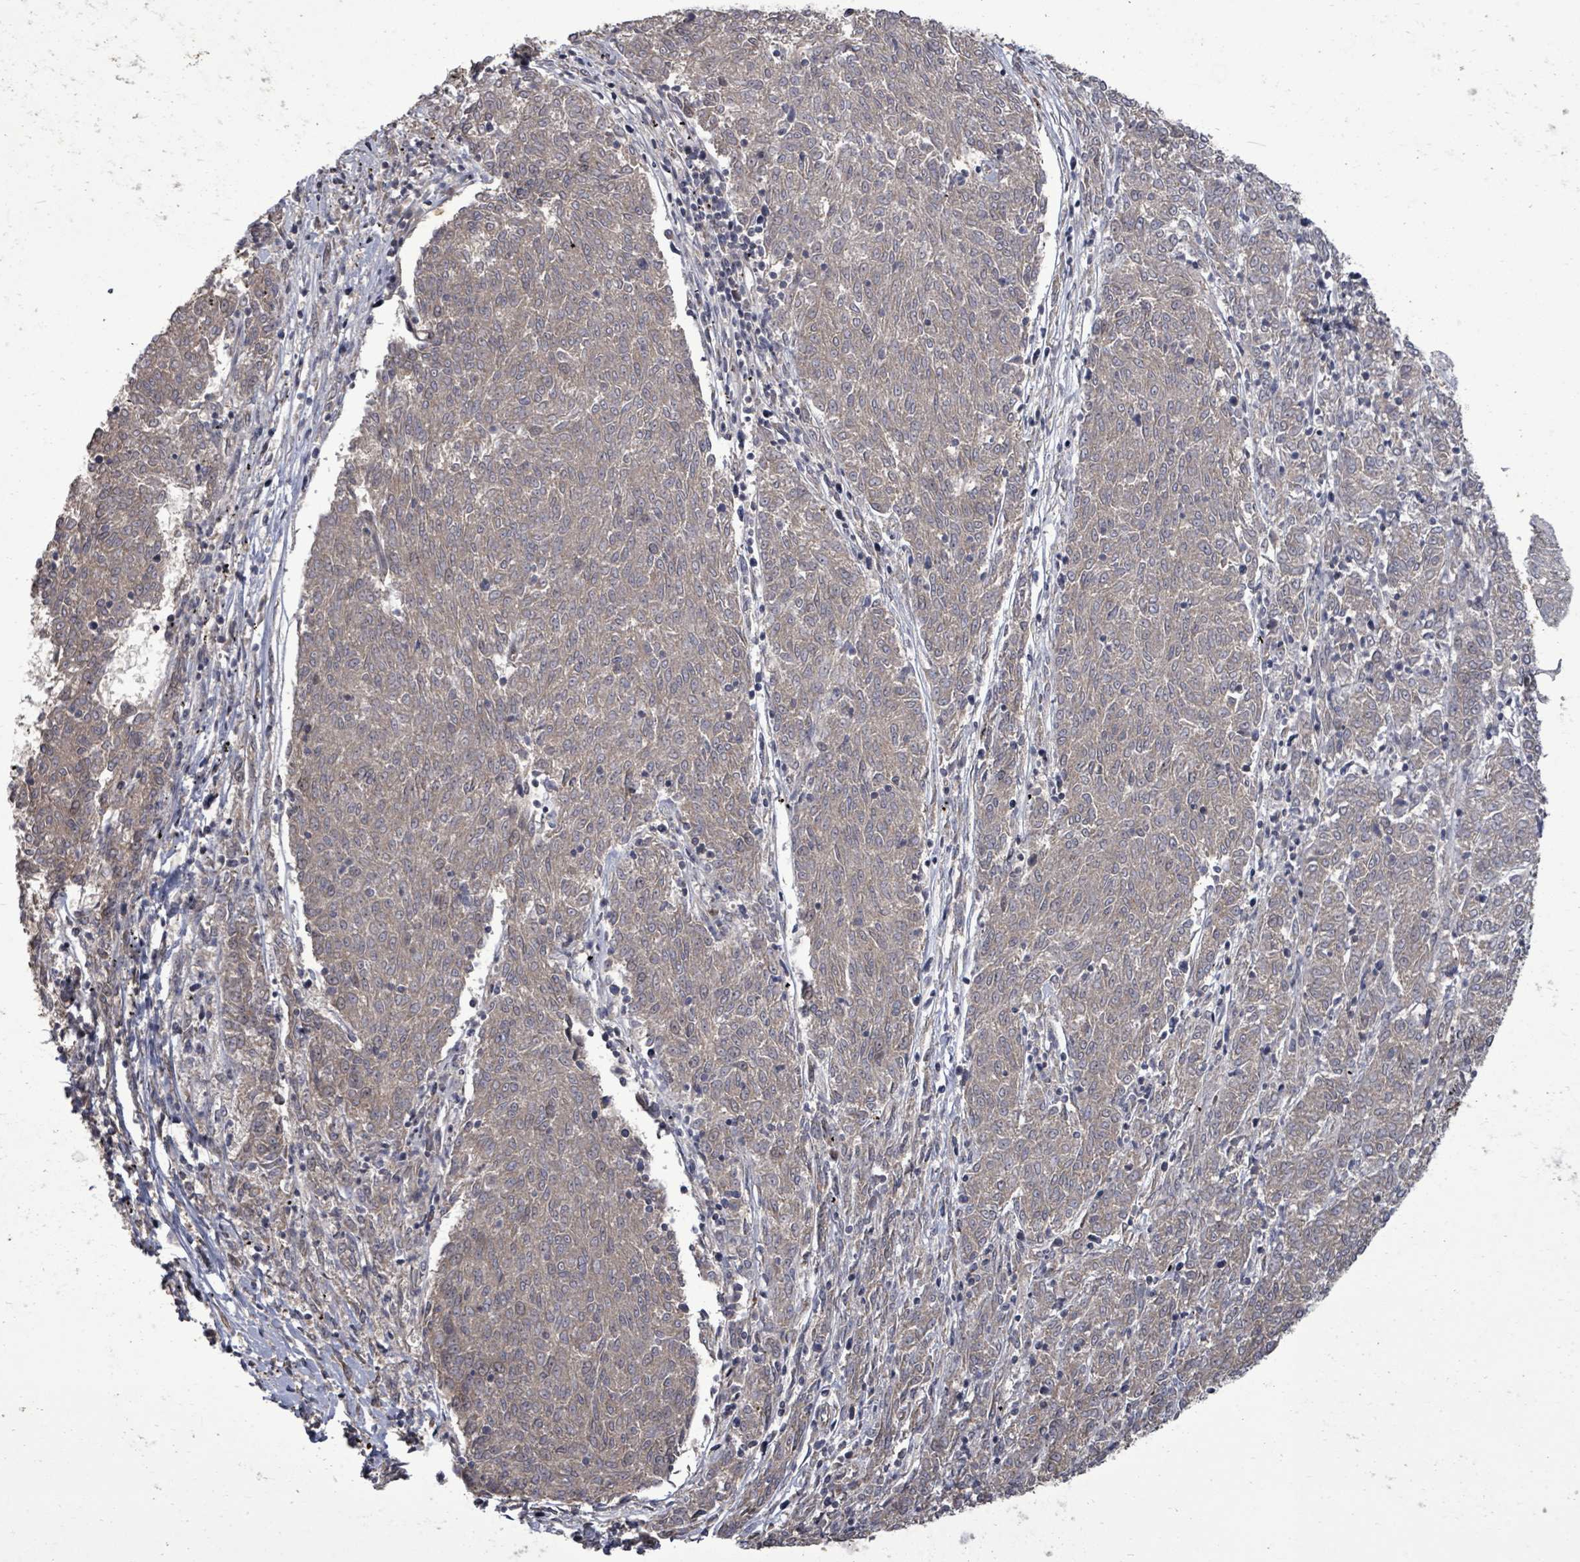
{"staining": {"intensity": "weak", "quantity": "25%-75%", "location": "cytoplasmic/membranous"}, "tissue": "melanoma", "cell_type": "Tumor cells", "image_type": "cancer", "snomed": [{"axis": "morphology", "description": "Malignant melanoma, NOS"}, {"axis": "topography", "description": "Skin"}], "caption": "Tumor cells show weak cytoplasmic/membranous expression in about 25%-75% of cells in melanoma.", "gene": "KRTAP27-1", "patient": {"sex": "female", "age": 72}}